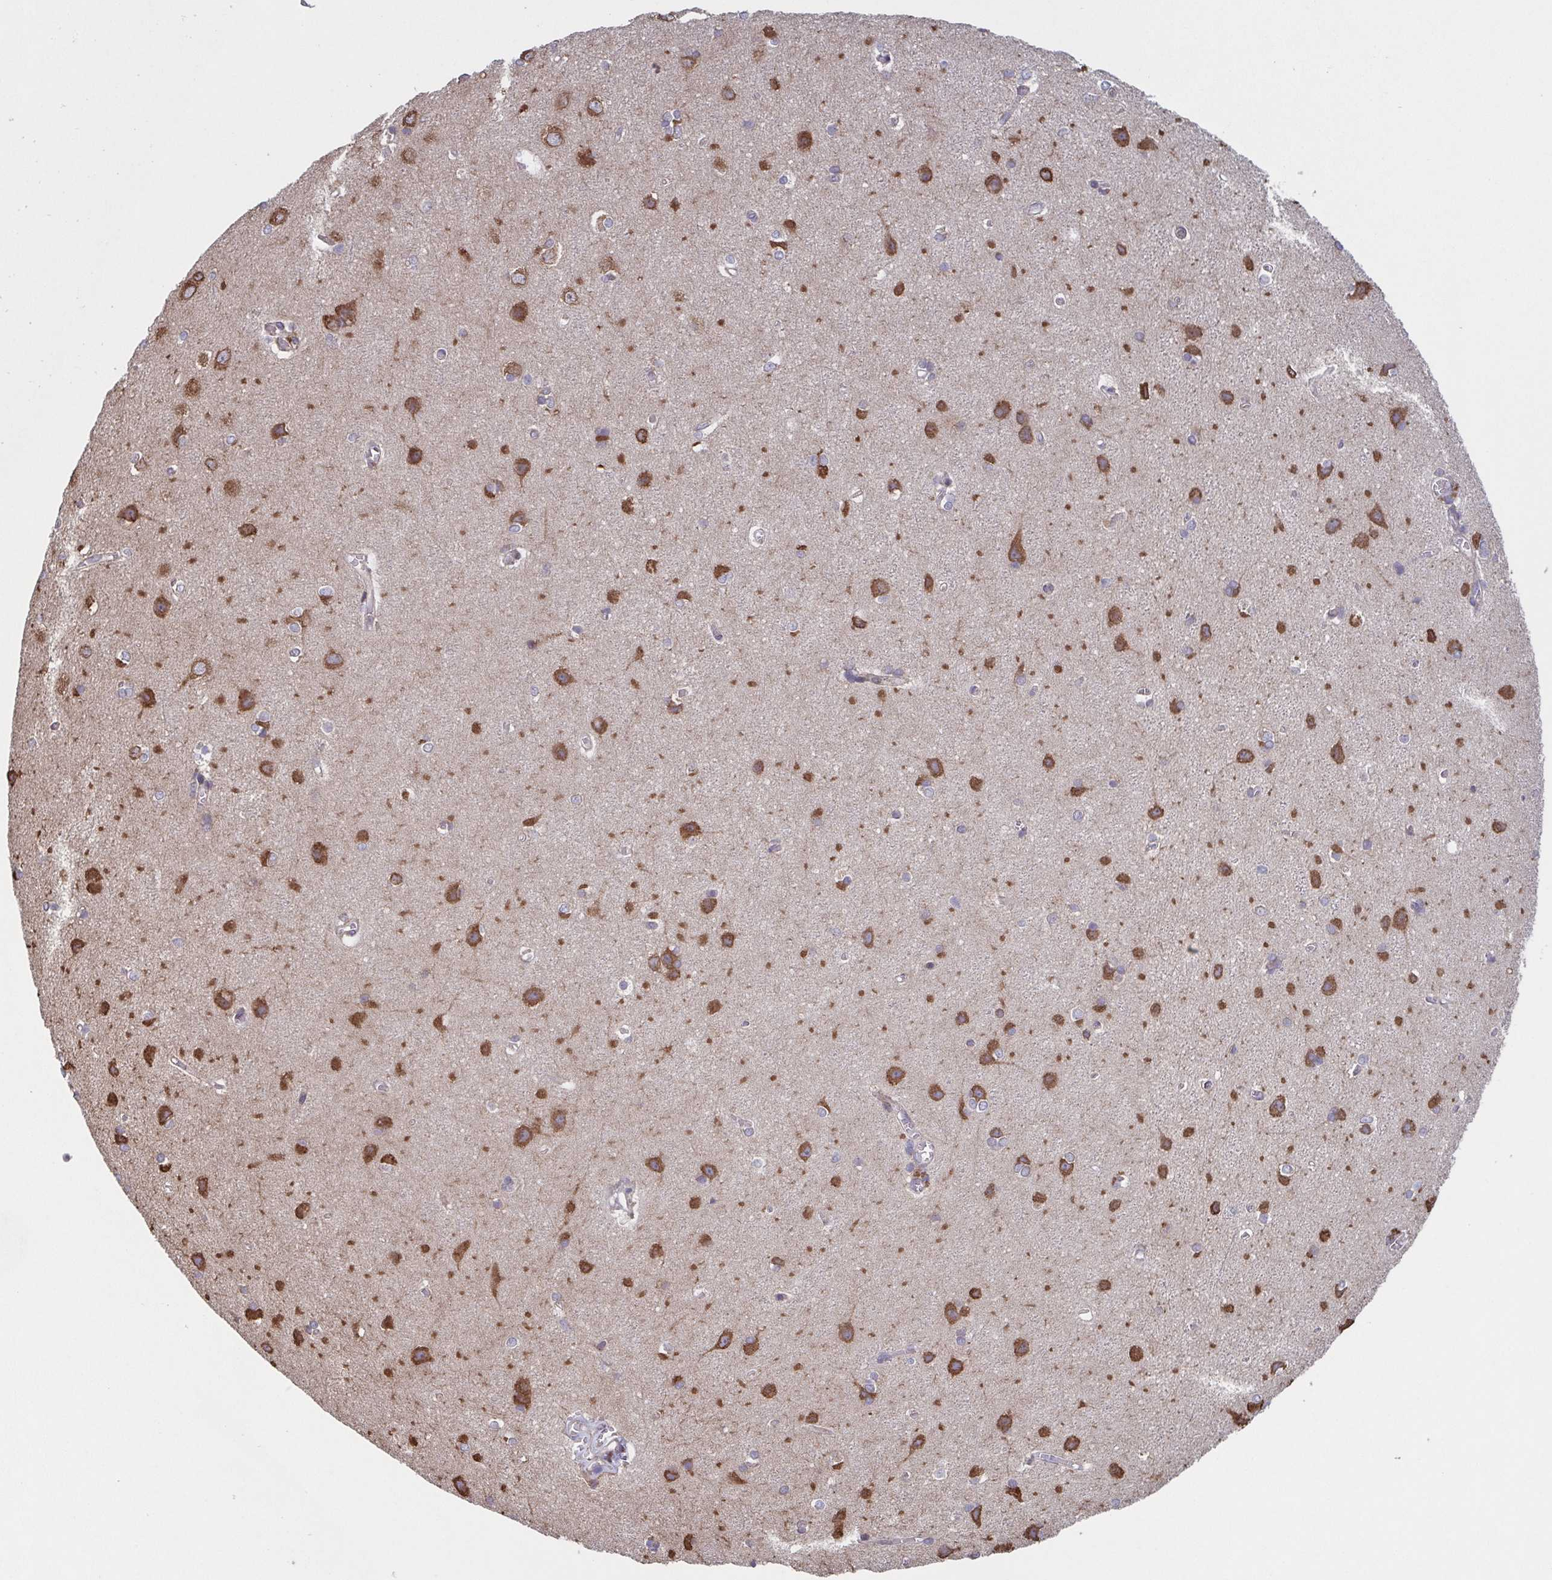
{"staining": {"intensity": "negative", "quantity": "none", "location": "none"}, "tissue": "cerebral cortex", "cell_type": "Endothelial cells", "image_type": "normal", "snomed": [{"axis": "morphology", "description": "Normal tissue, NOS"}, {"axis": "topography", "description": "Cerebral cortex"}], "caption": "Endothelial cells show no significant expression in normal cerebral cortex. Nuclei are stained in blue.", "gene": "COPB1", "patient": {"sex": "male", "age": 37}}